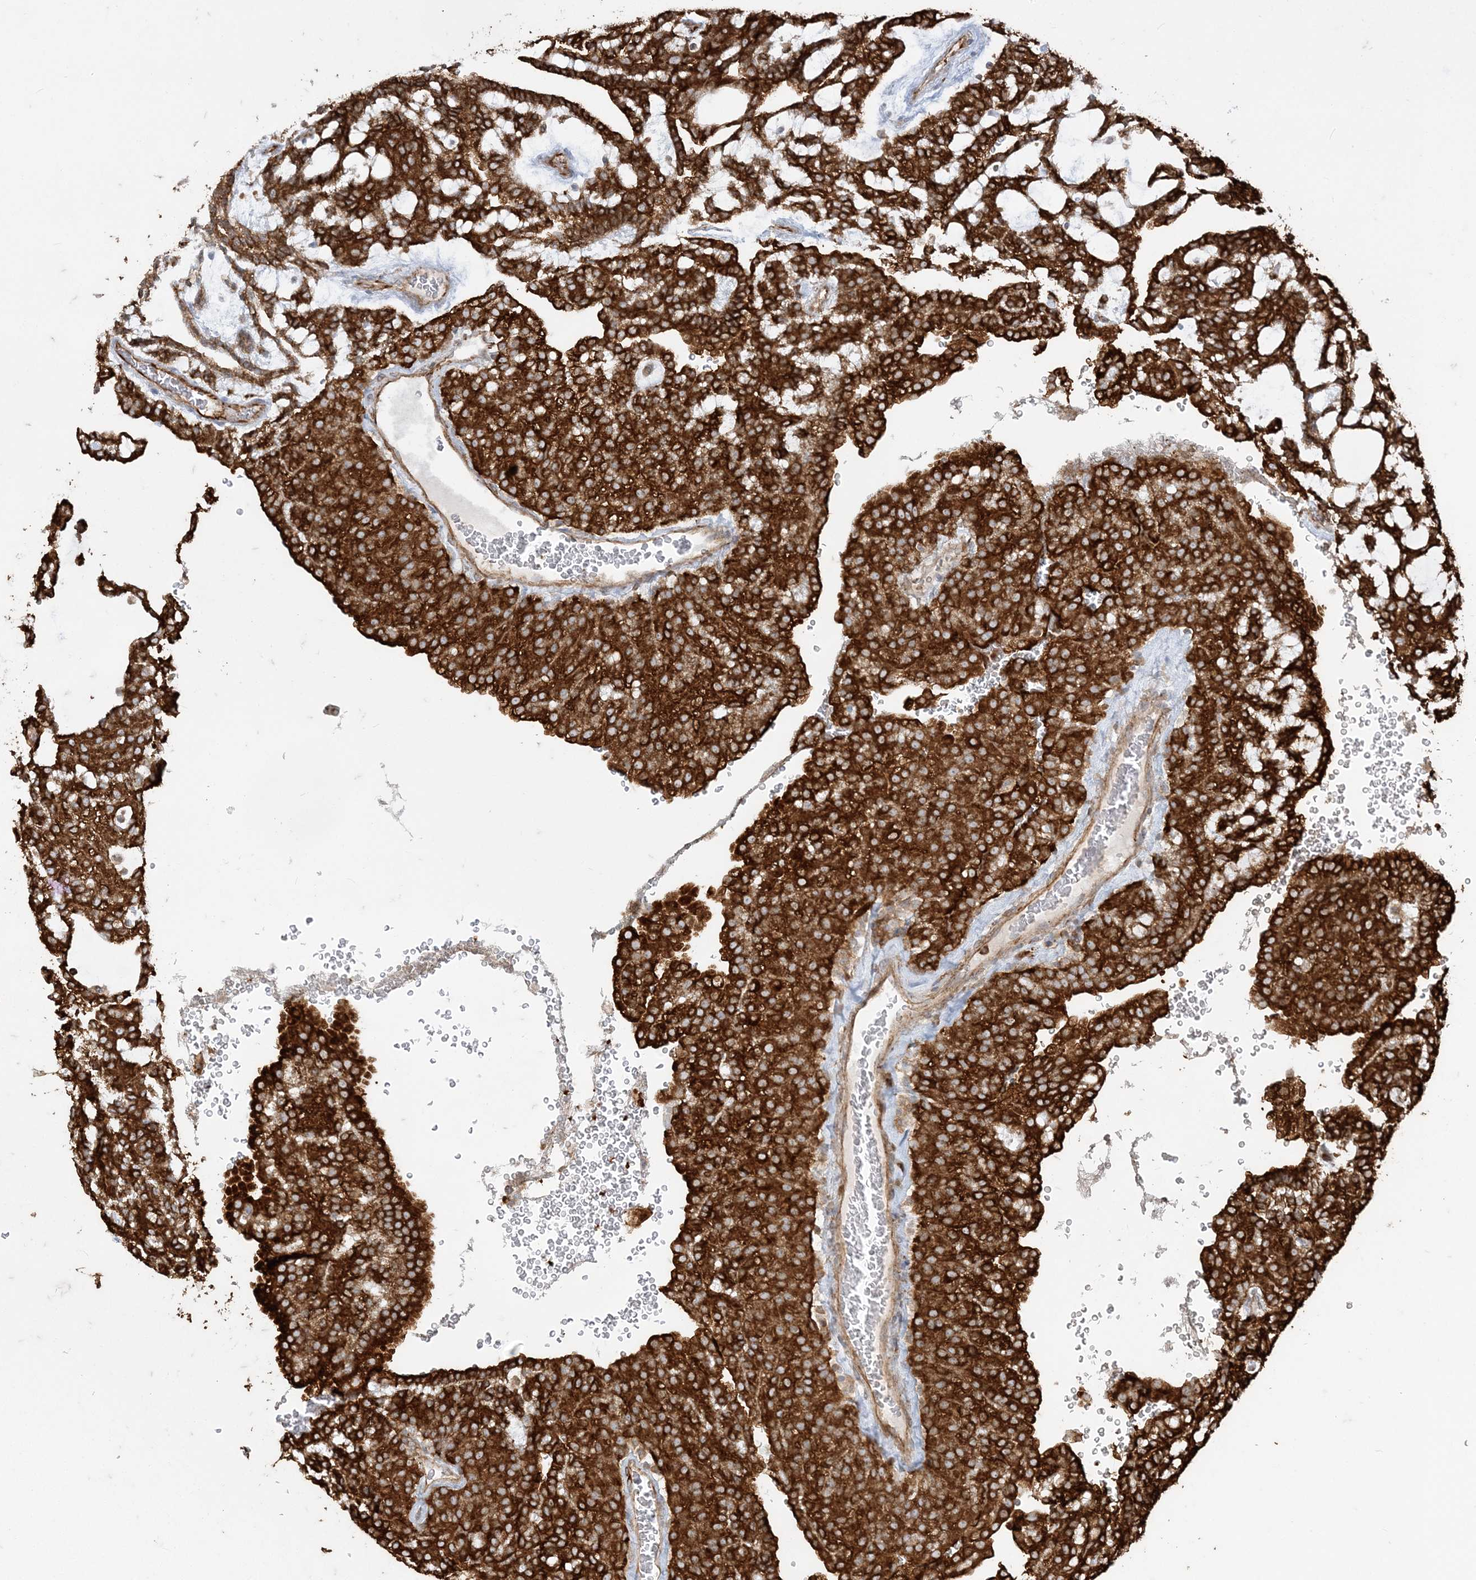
{"staining": {"intensity": "strong", "quantity": ">75%", "location": "cytoplasmic/membranous"}, "tissue": "renal cancer", "cell_type": "Tumor cells", "image_type": "cancer", "snomed": [{"axis": "morphology", "description": "Adenocarcinoma, NOS"}, {"axis": "topography", "description": "Kidney"}], "caption": "Immunohistochemistry image of neoplastic tissue: human renal adenocarcinoma stained using immunohistochemistry (IHC) exhibits high levels of strong protein expression localized specifically in the cytoplasmic/membranous of tumor cells, appearing as a cytoplasmic/membranous brown color.", "gene": "DERL3", "patient": {"sex": "male", "age": 63}}